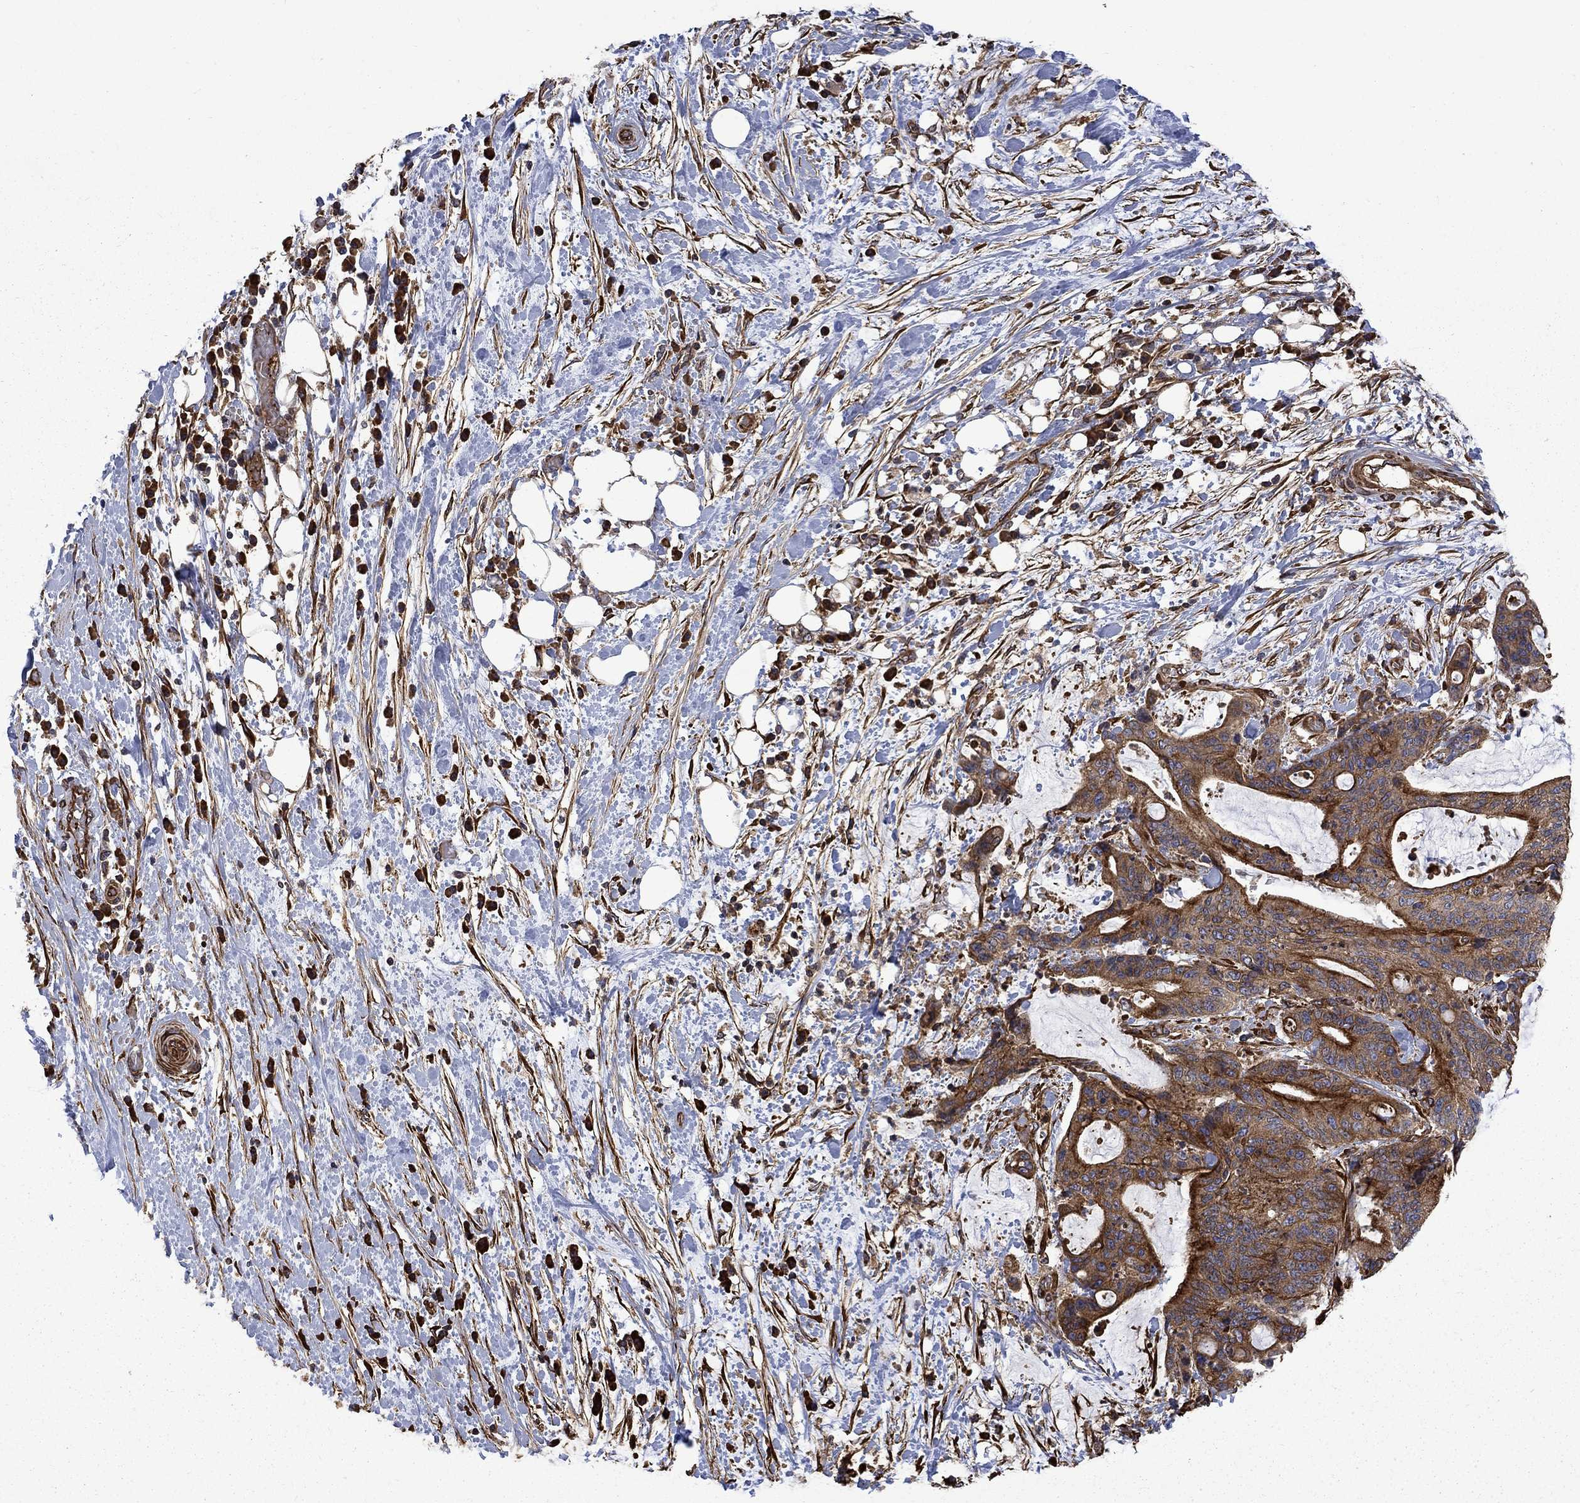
{"staining": {"intensity": "strong", "quantity": ">75%", "location": "cytoplasmic/membranous"}, "tissue": "liver cancer", "cell_type": "Tumor cells", "image_type": "cancer", "snomed": [{"axis": "morphology", "description": "Cholangiocarcinoma"}, {"axis": "topography", "description": "Liver"}], "caption": "Brown immunohistochemical staining in human liver cholangiocarcinoma displays strong cytoplasmic/membranous expression in approximately >75% of tumor cells. (Brightfield microscopy of DAB IHC at high magnification).", "gene": "CUTC", "patient": {"sex": "female", "age": 73}}